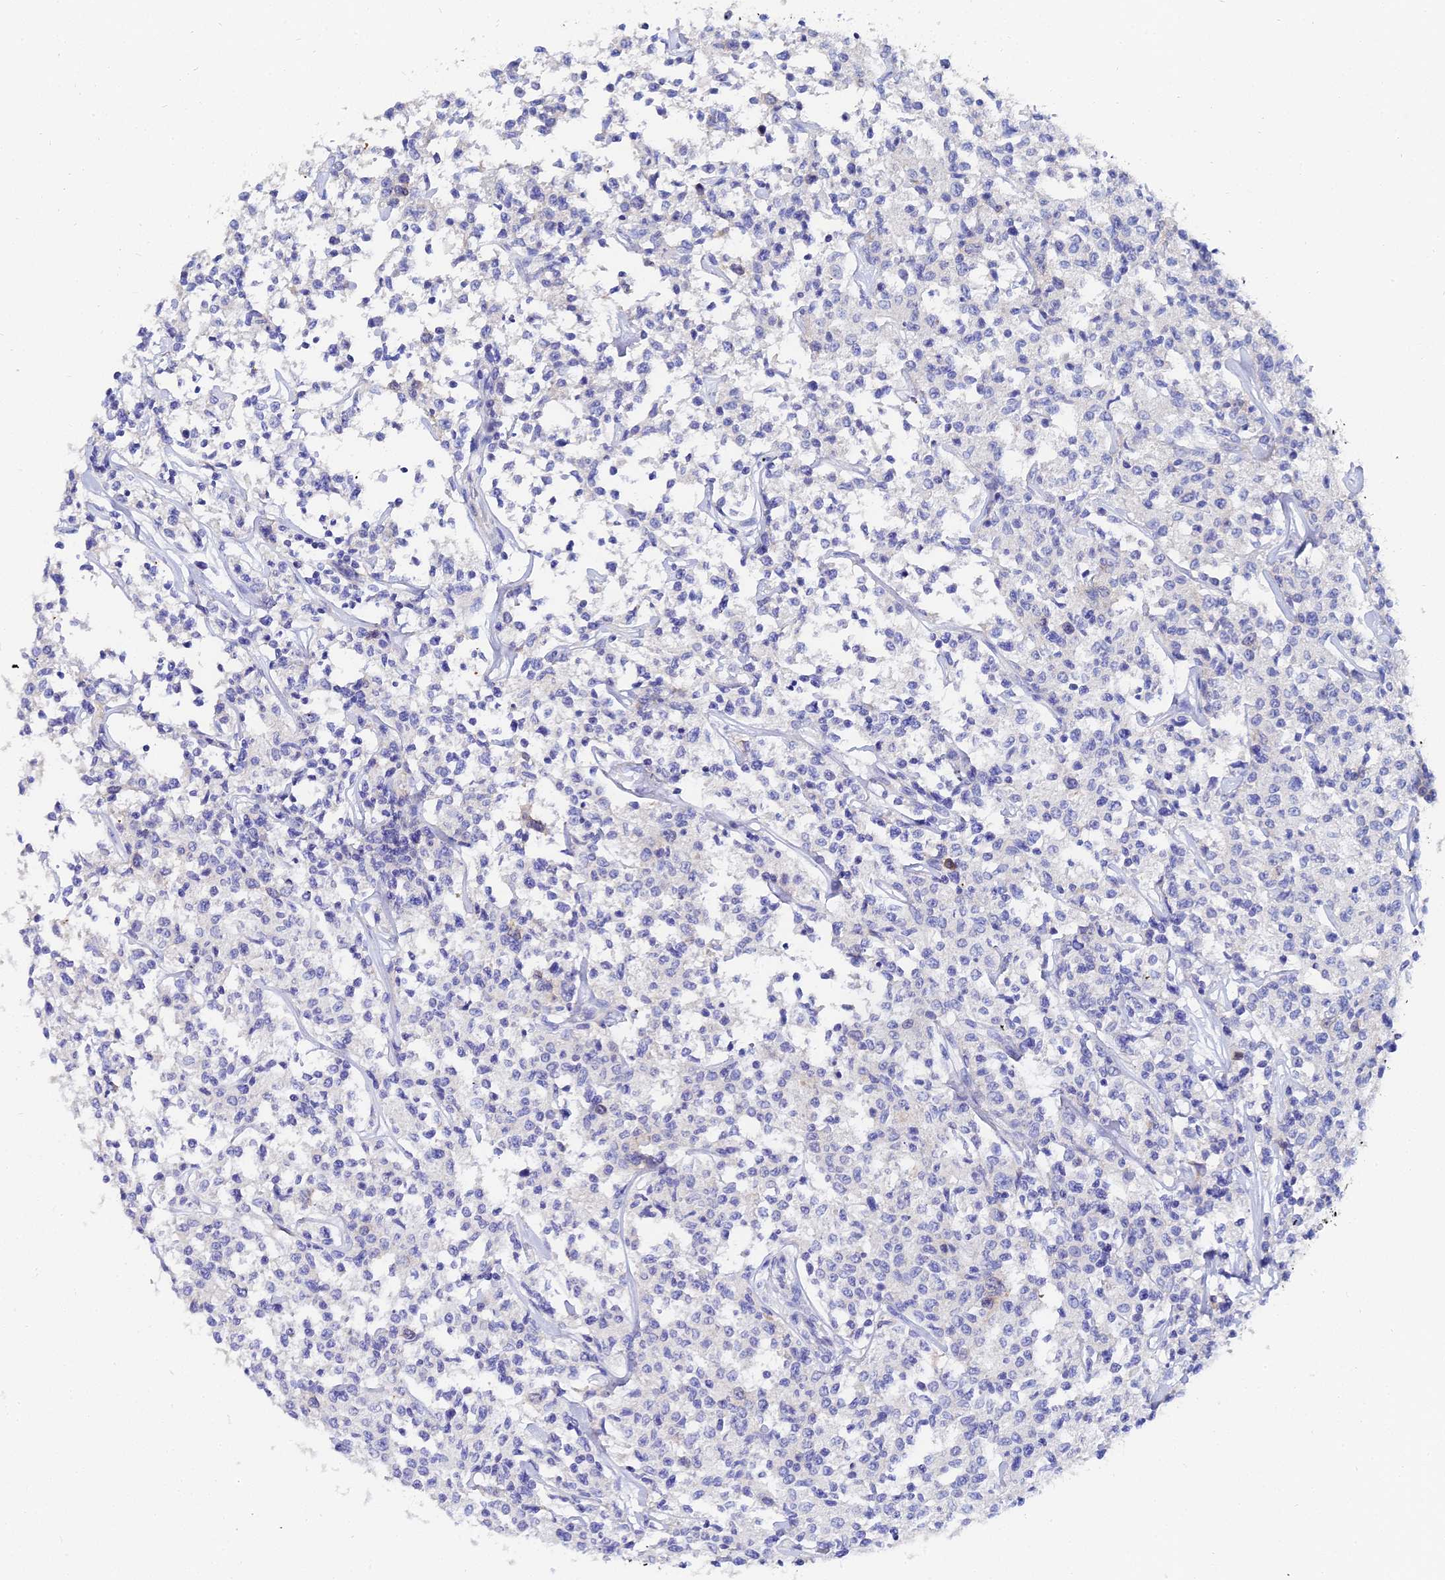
{"staining": {"intensity": "negative", "quantity": "none", "location": "none"}, "tissue": "lymphoma", "cell_type": "Tumor cells", "image_type": "cancer", "snomed": [{"axis": "morphology", "description": "Malignant lymphoma, non-Hodgkin's type, Low grade"}, {"axis": "topography", "description": "Small intestine"}], "caption": "DAB (3,3'-diaminobenzidine) immunohistochemical staining of human lymphoma exhibits no significant expression in tumor cells.", "gene": "PTTG1", "patient": {"sex": "female", "age": 59}}